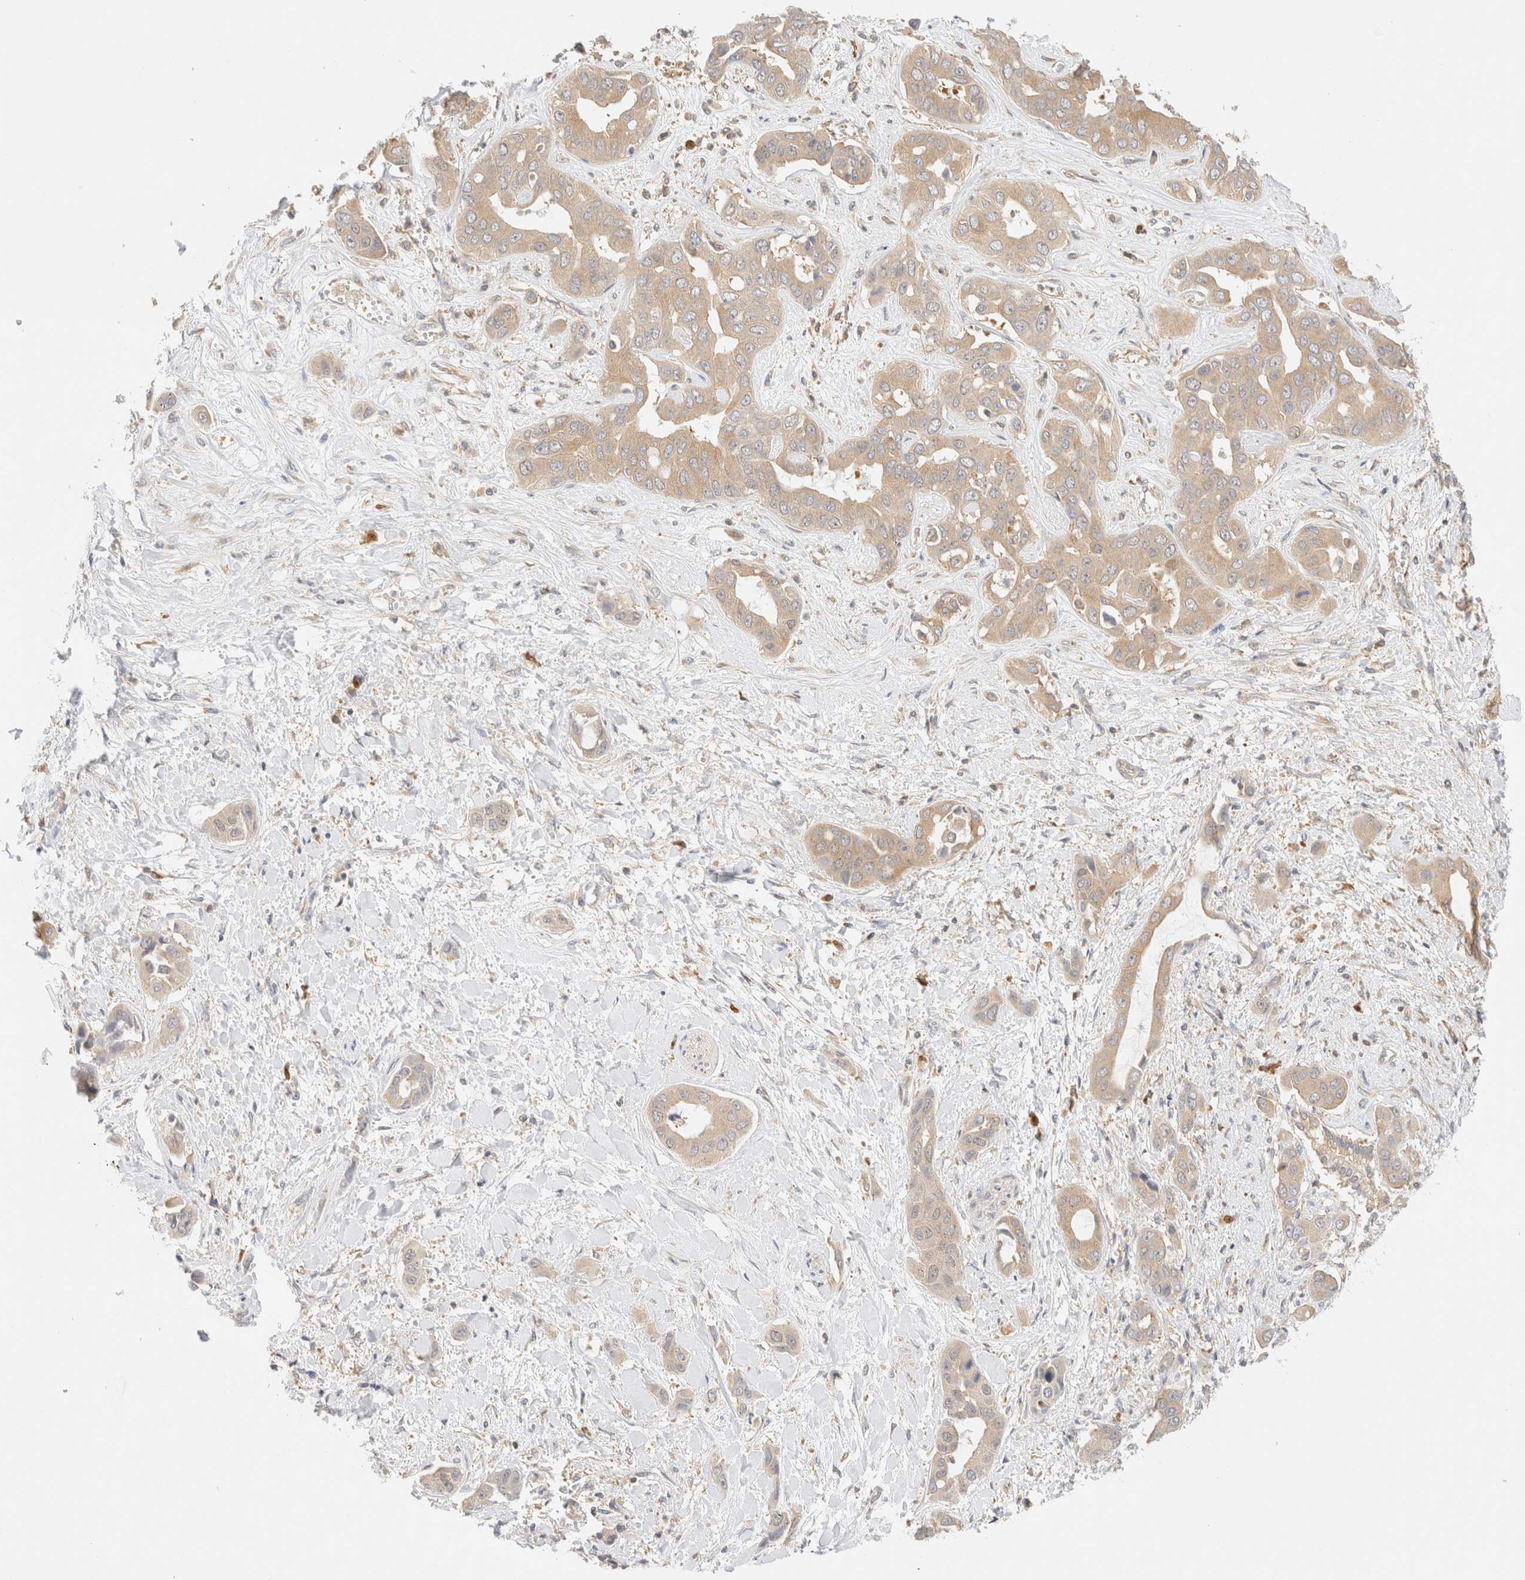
{"staining": {"intensity": "weak", "quantity": "25%-75%", "location": "cytoplasmic/membranous"}, "tissue": "liver cancer", "cell_type": "Tumor cells", "image_type": "cancer", "snomed": [{"axis": "morphology", "description": "Cholangiocarcinoma"}, {"axis": "topography", "description": "Liver"}], "caption": "This micrograph displays IHC staining of human cholangiocarcinoma (liver), with low weak cytoplasmic/membranous staining in about 25%-75% of tumor cells.", "gene": "RABEP1", "patient": {"sex": "female", "age": 52}}